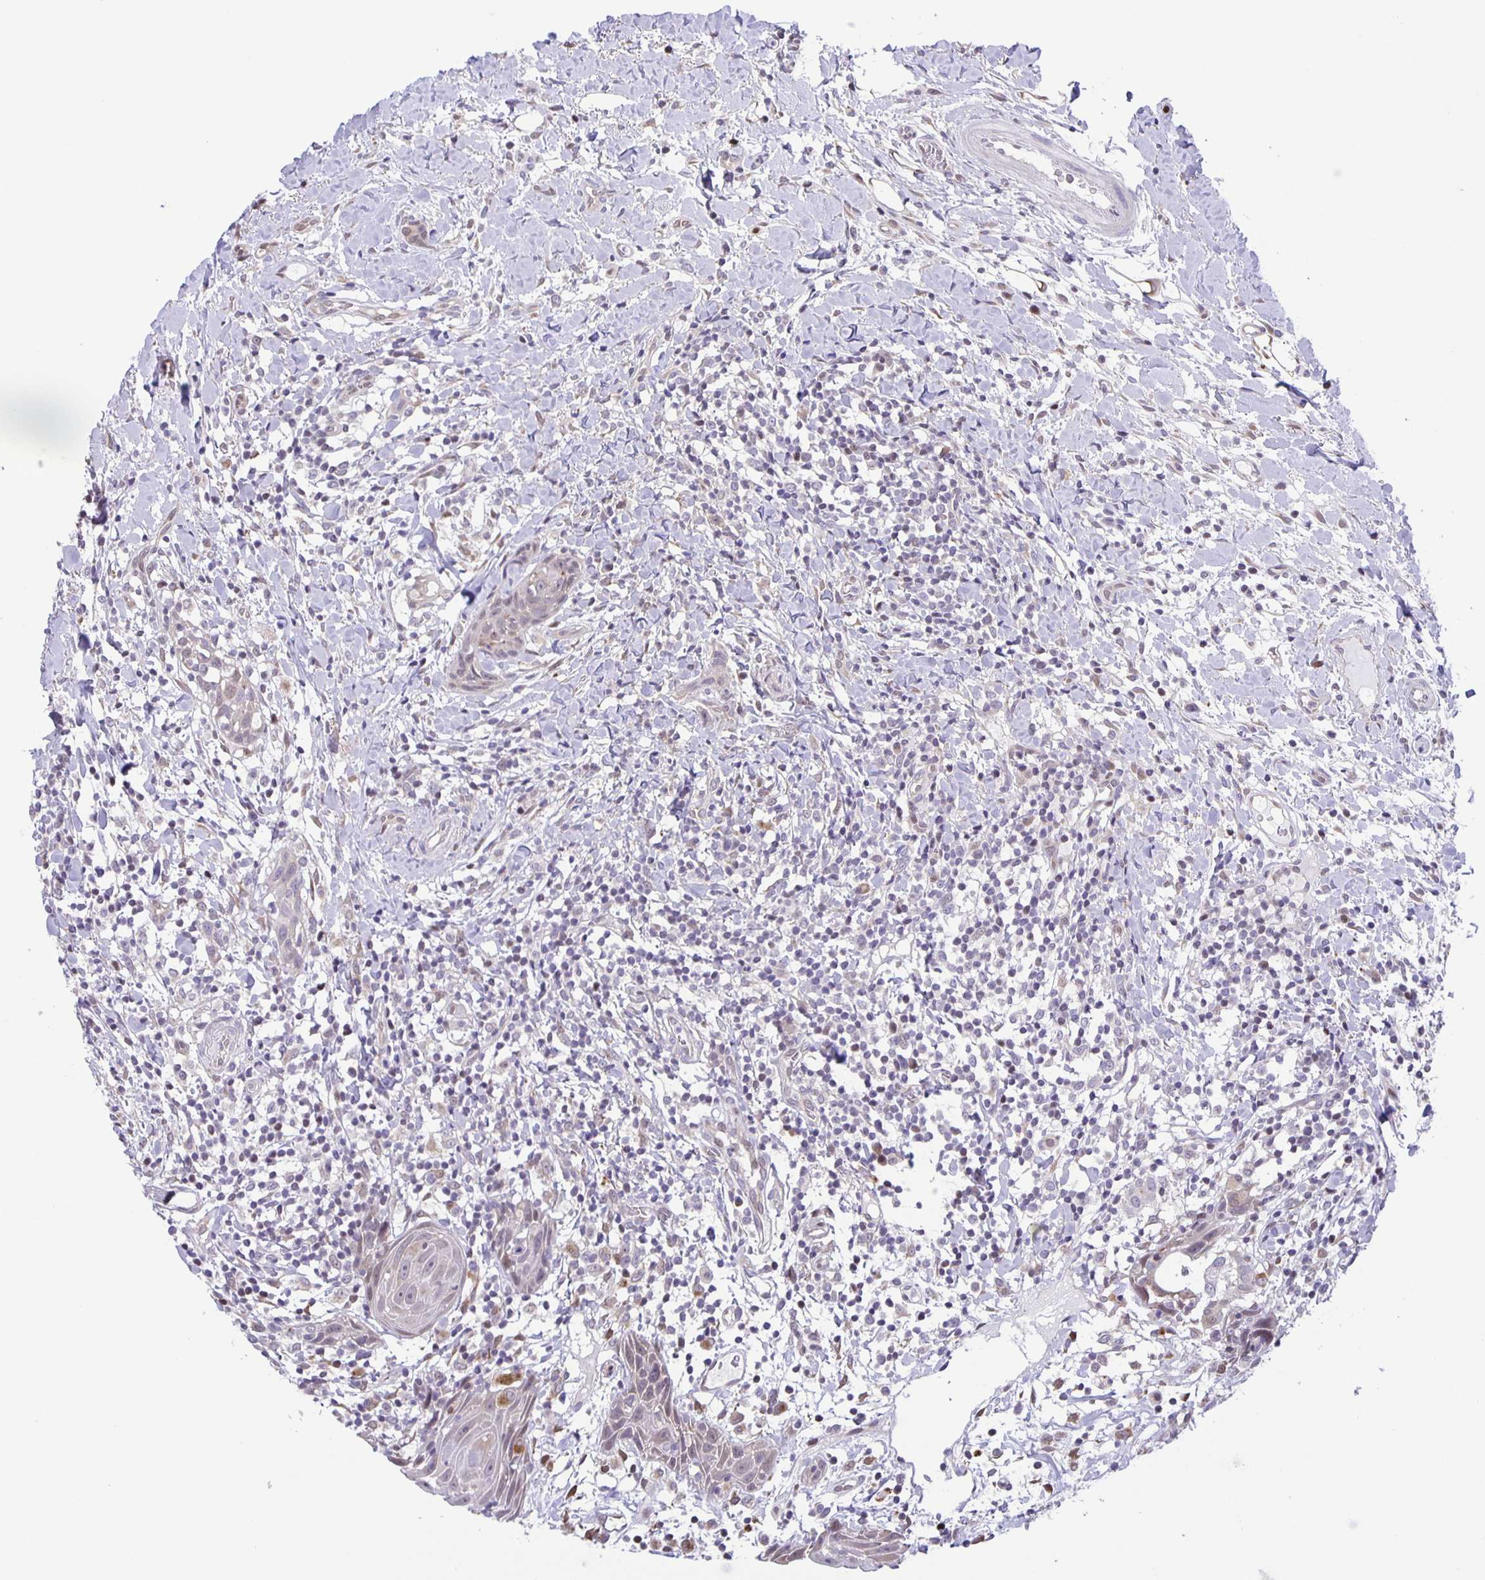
{"staining": {"intensity": "negative", "quantity": "none", "location": "none"}, "tissue": "head and neck cancer", "cell_type": "Tumor cells", "image_type": "cancer", "snomed": [{"axis": "morphology", "description": "Squamous cell carcinoma, NOS"}, {"axis": "topography", "description": "Oral tissue"}, {"axis": "topography", "description": "Head-Neck"}], "caption": "The image demonstrates no staining of tumor cells in head and neck cancer (squamous cell carcinoma).", "gene": "MAPK12", "patient": {"sex": "male", "age": 49}}